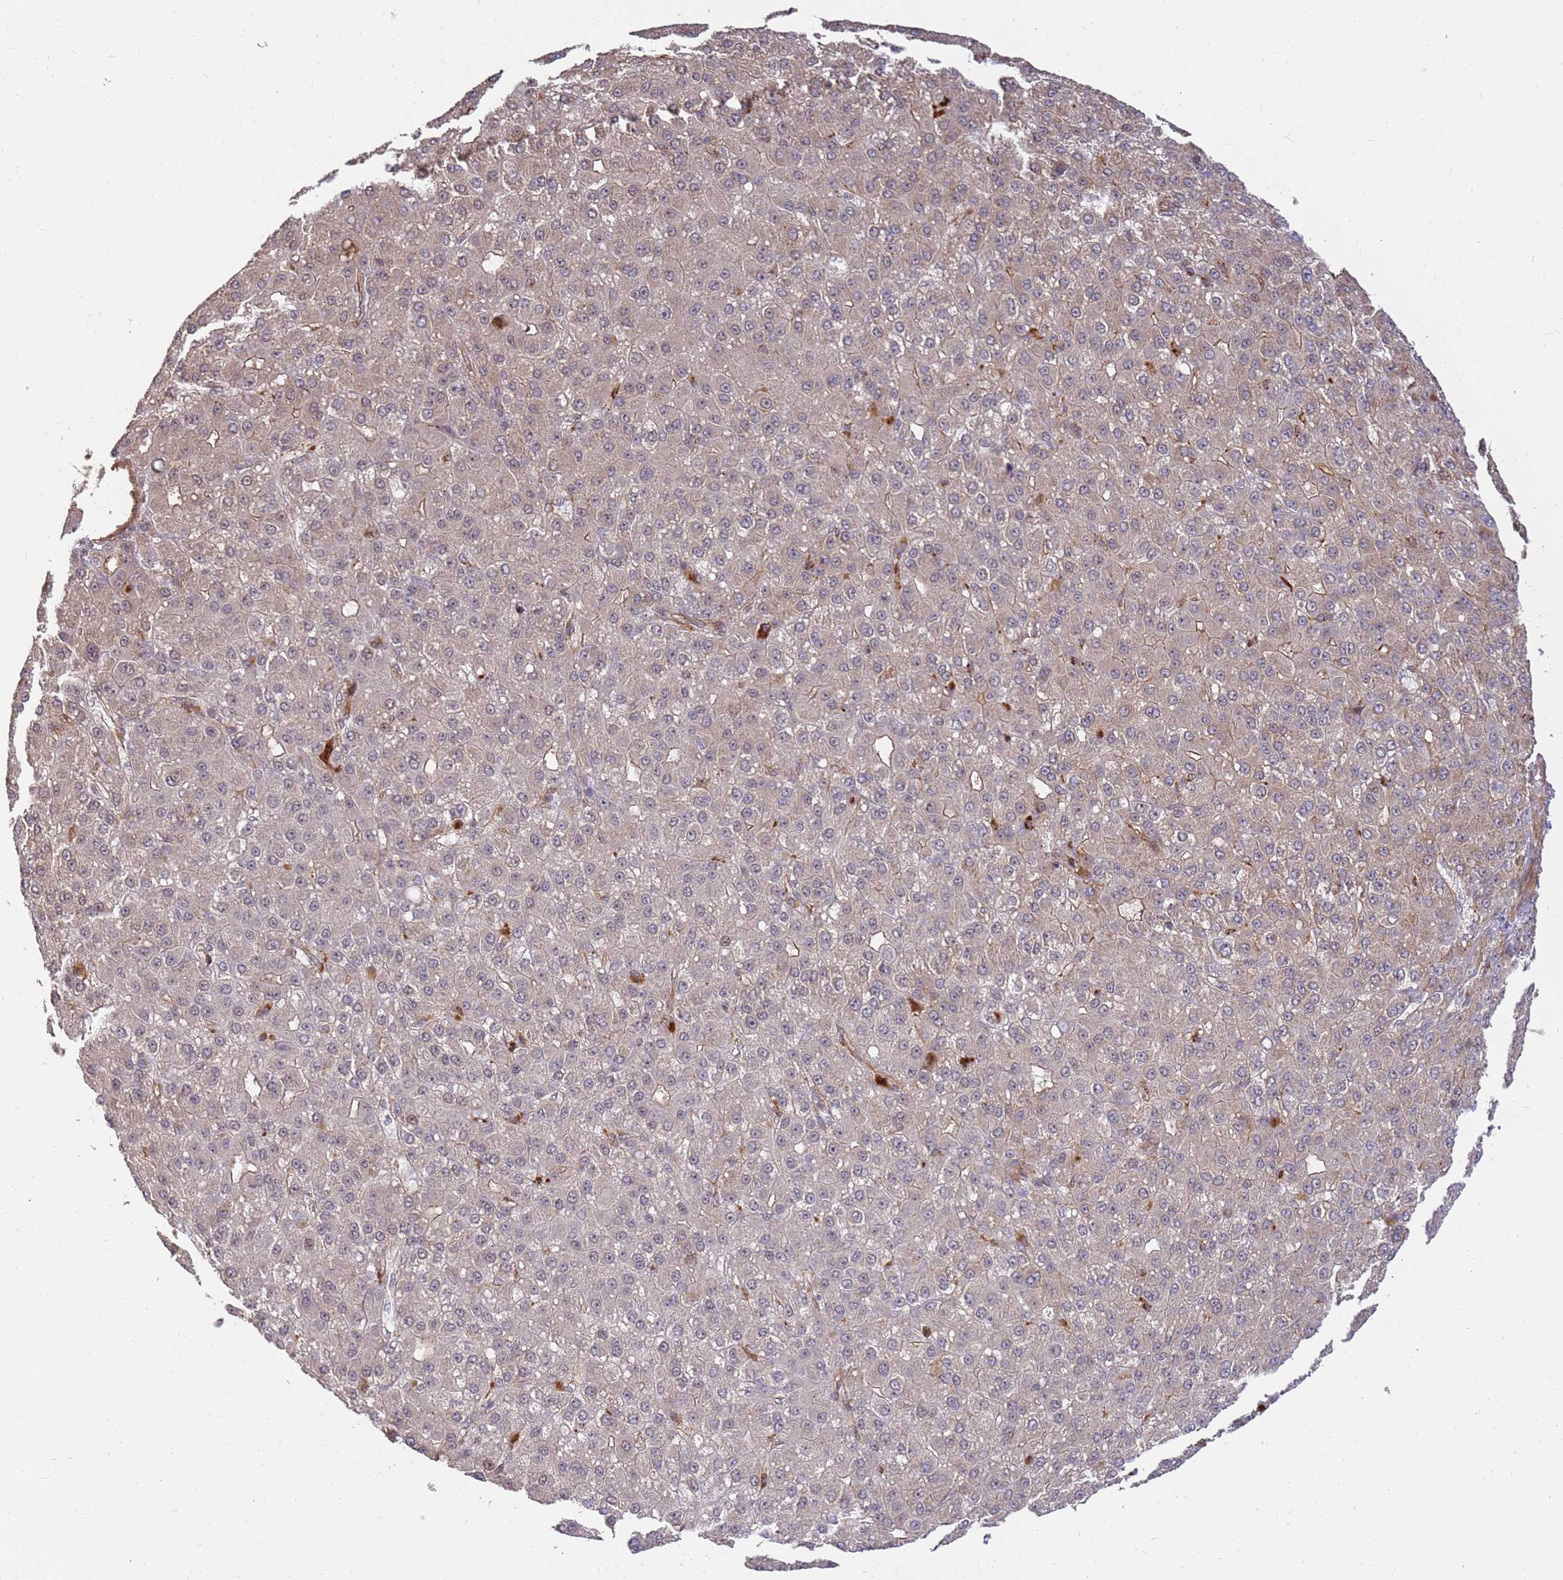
{"staining": {"intensity": "negative", "quantity": "none", "location": "none"}, "tissue": "liver cancer", "cell_type": "Tumor cells", "image_type": "cancer", "snomed": [{"axis": "morphology", "description": "Carcinoma, Hepatocellular, NOS"}, {"axis": "topography", "description": "Liver"}], "caption": "Liver cancer stained for a protein using immunohistochemistry (IHC) exhibits no positivity tumor cells.", "gene": "ST18", "patient": {"sex": "male", "age": 67}}